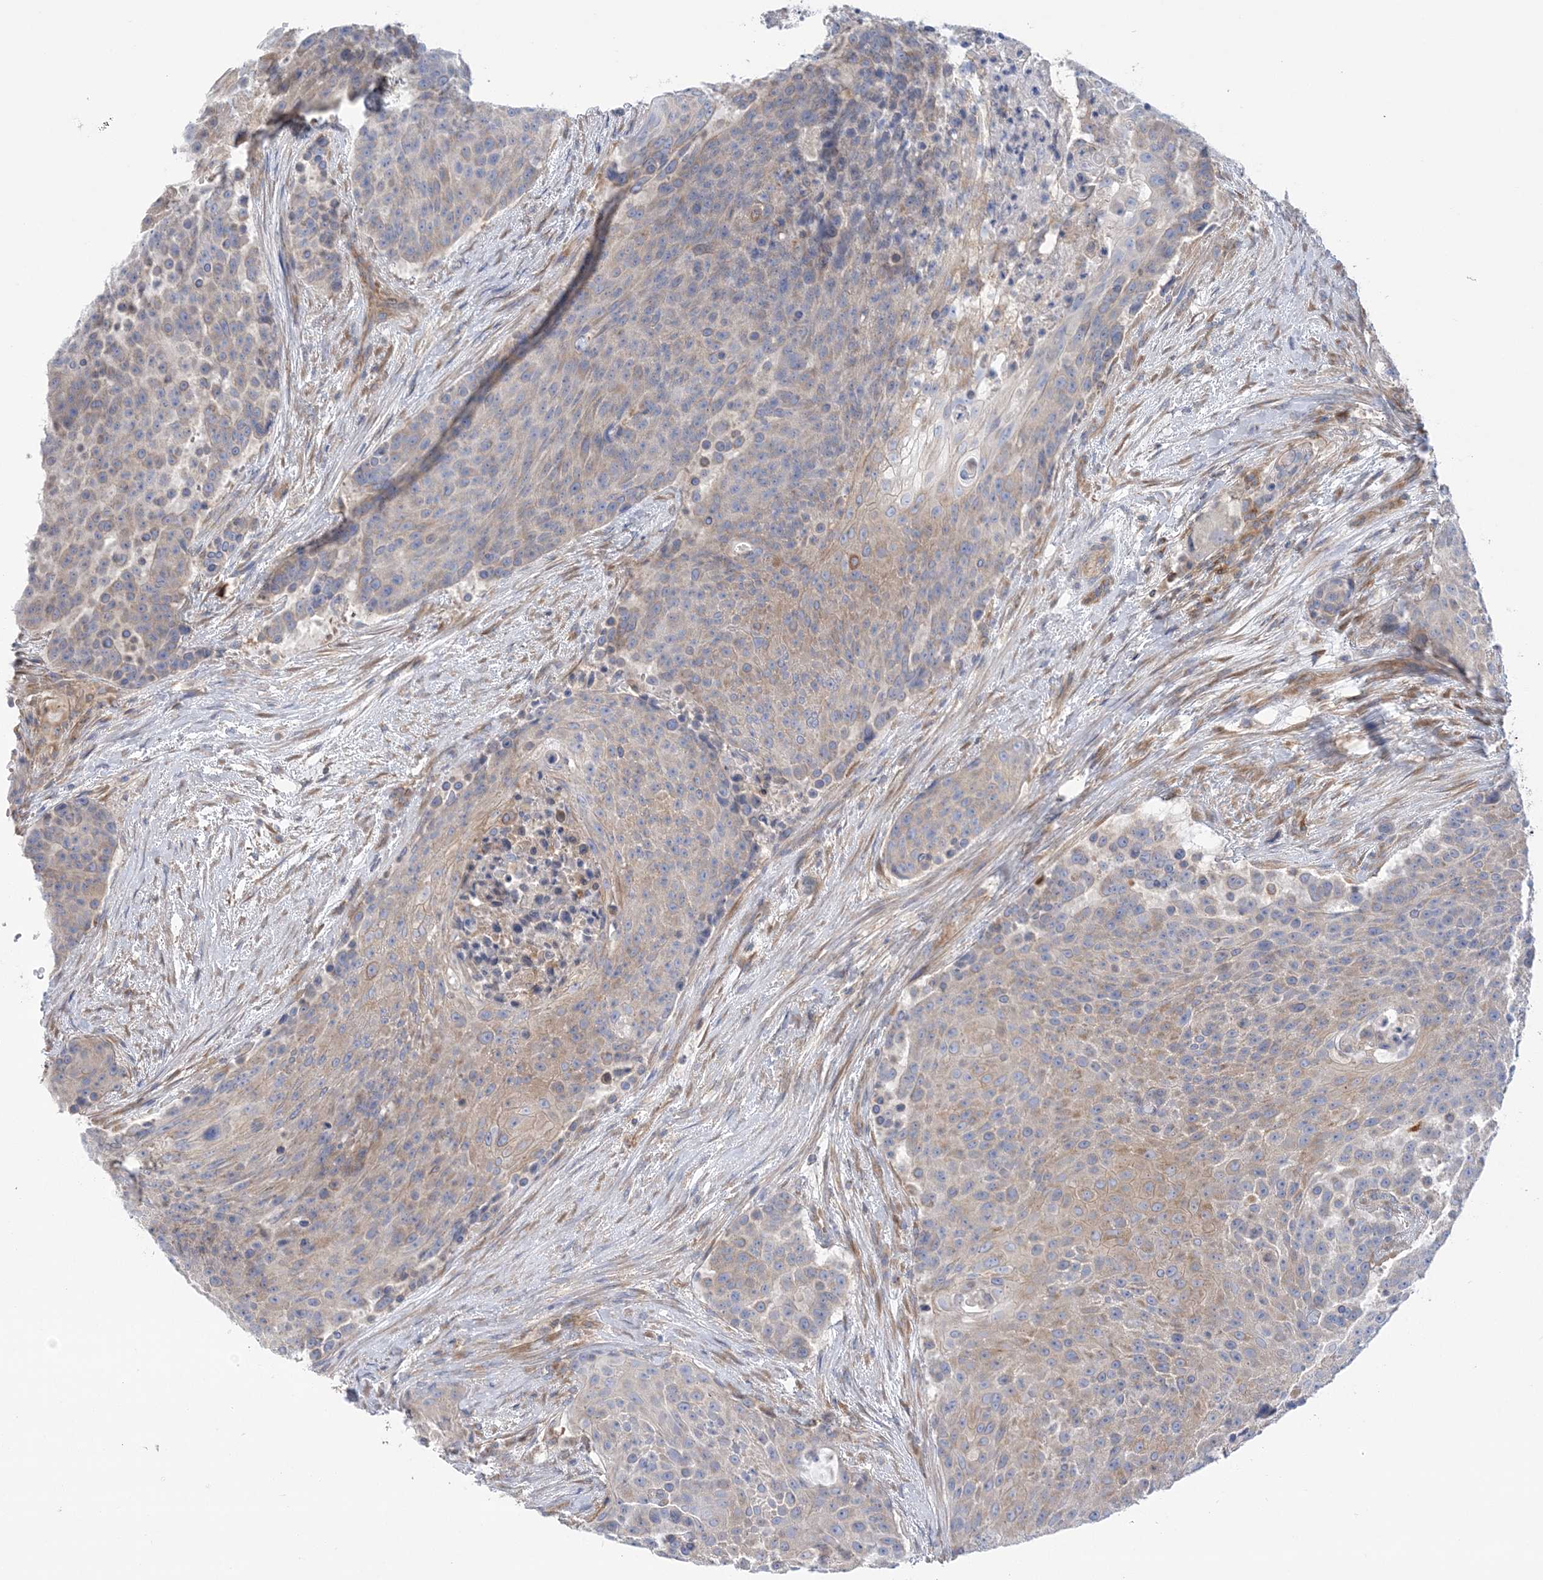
{"staining": {"intensity": "weak", "quantity": "25%-75%", "location": "cytoplasmic/membranous"}, "tissue": "urothelial cancer", "cell_type": "Tumor cells", "image_type": "cancer", "snomed": [{"axis": "morphology", "description": "Urothelial carcinoma, High grade"}, {"axis": "topography", "description": "Urinary bladder"}], "caption": "Immunohistochemical staining of urothelial cancer exhibits low levels of weak cytoplasmic/membranous staining in about 25%-75% of tumor cells.", "gene": "FAM114A2", "patient": {"sex": "female", "age": 63}}